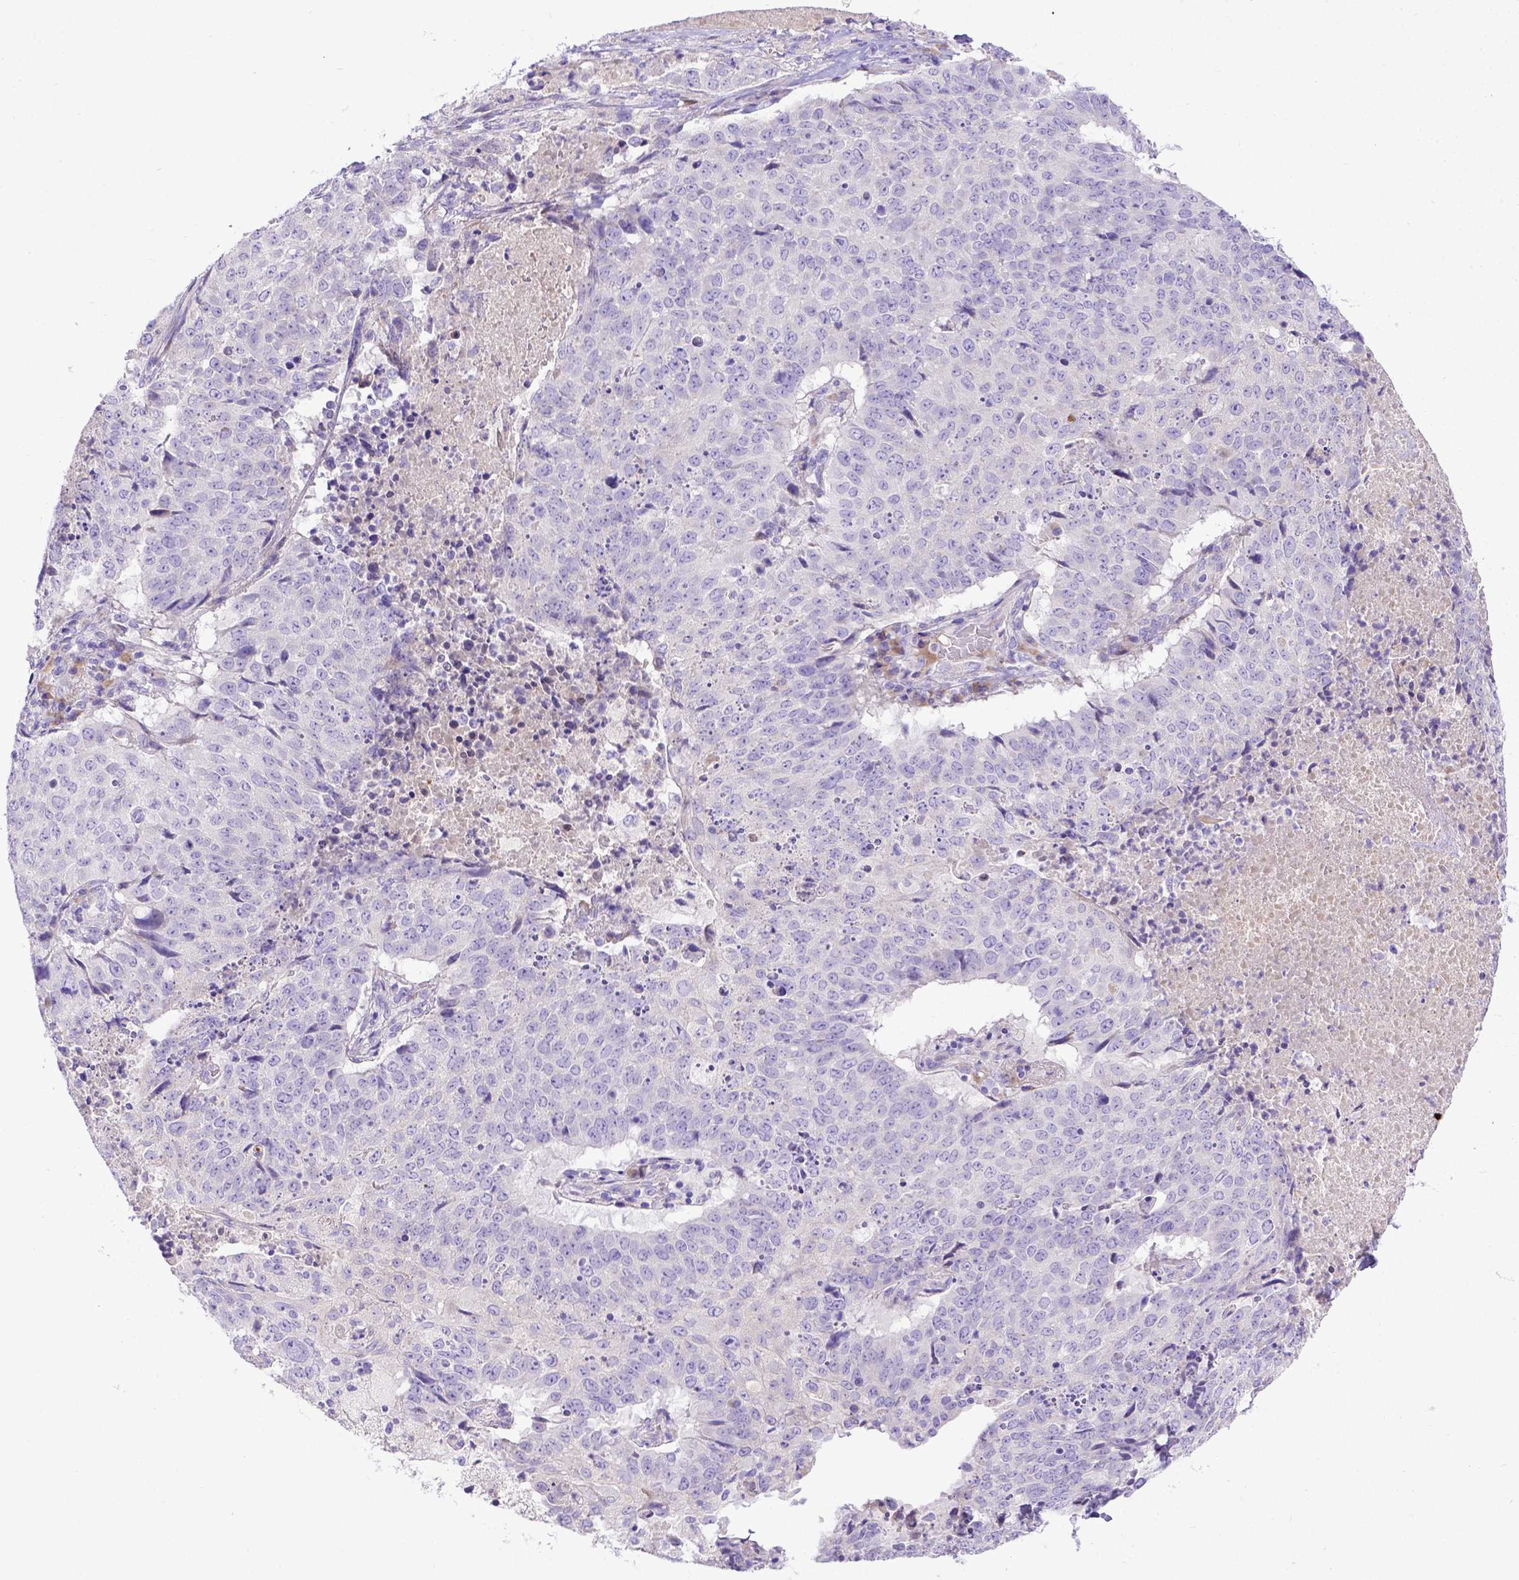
{"staining": {"intensity": "negative", "quantity": "none", "location": "none"}, "tissue": "lung cancer", "cell_type": "Tumor cells", "image_type": "cancer", "snomed": [{"axis": "morphology", "description": "Normal tissue, NOS"}, {"axis": "morphology", "description": "Squamous cell carcinoma, NOS"}, {"axis": "topography", "description": "Bronchus"}, {"axis": "topography", "description": "Lung"}], "caption": "This is an IHC micrograph of lung cancer (squamous cell carcinoma). There is no expression in tumor cells.", "gene": "CFAP300", "patient": {"sex": "male", "age": 64}}